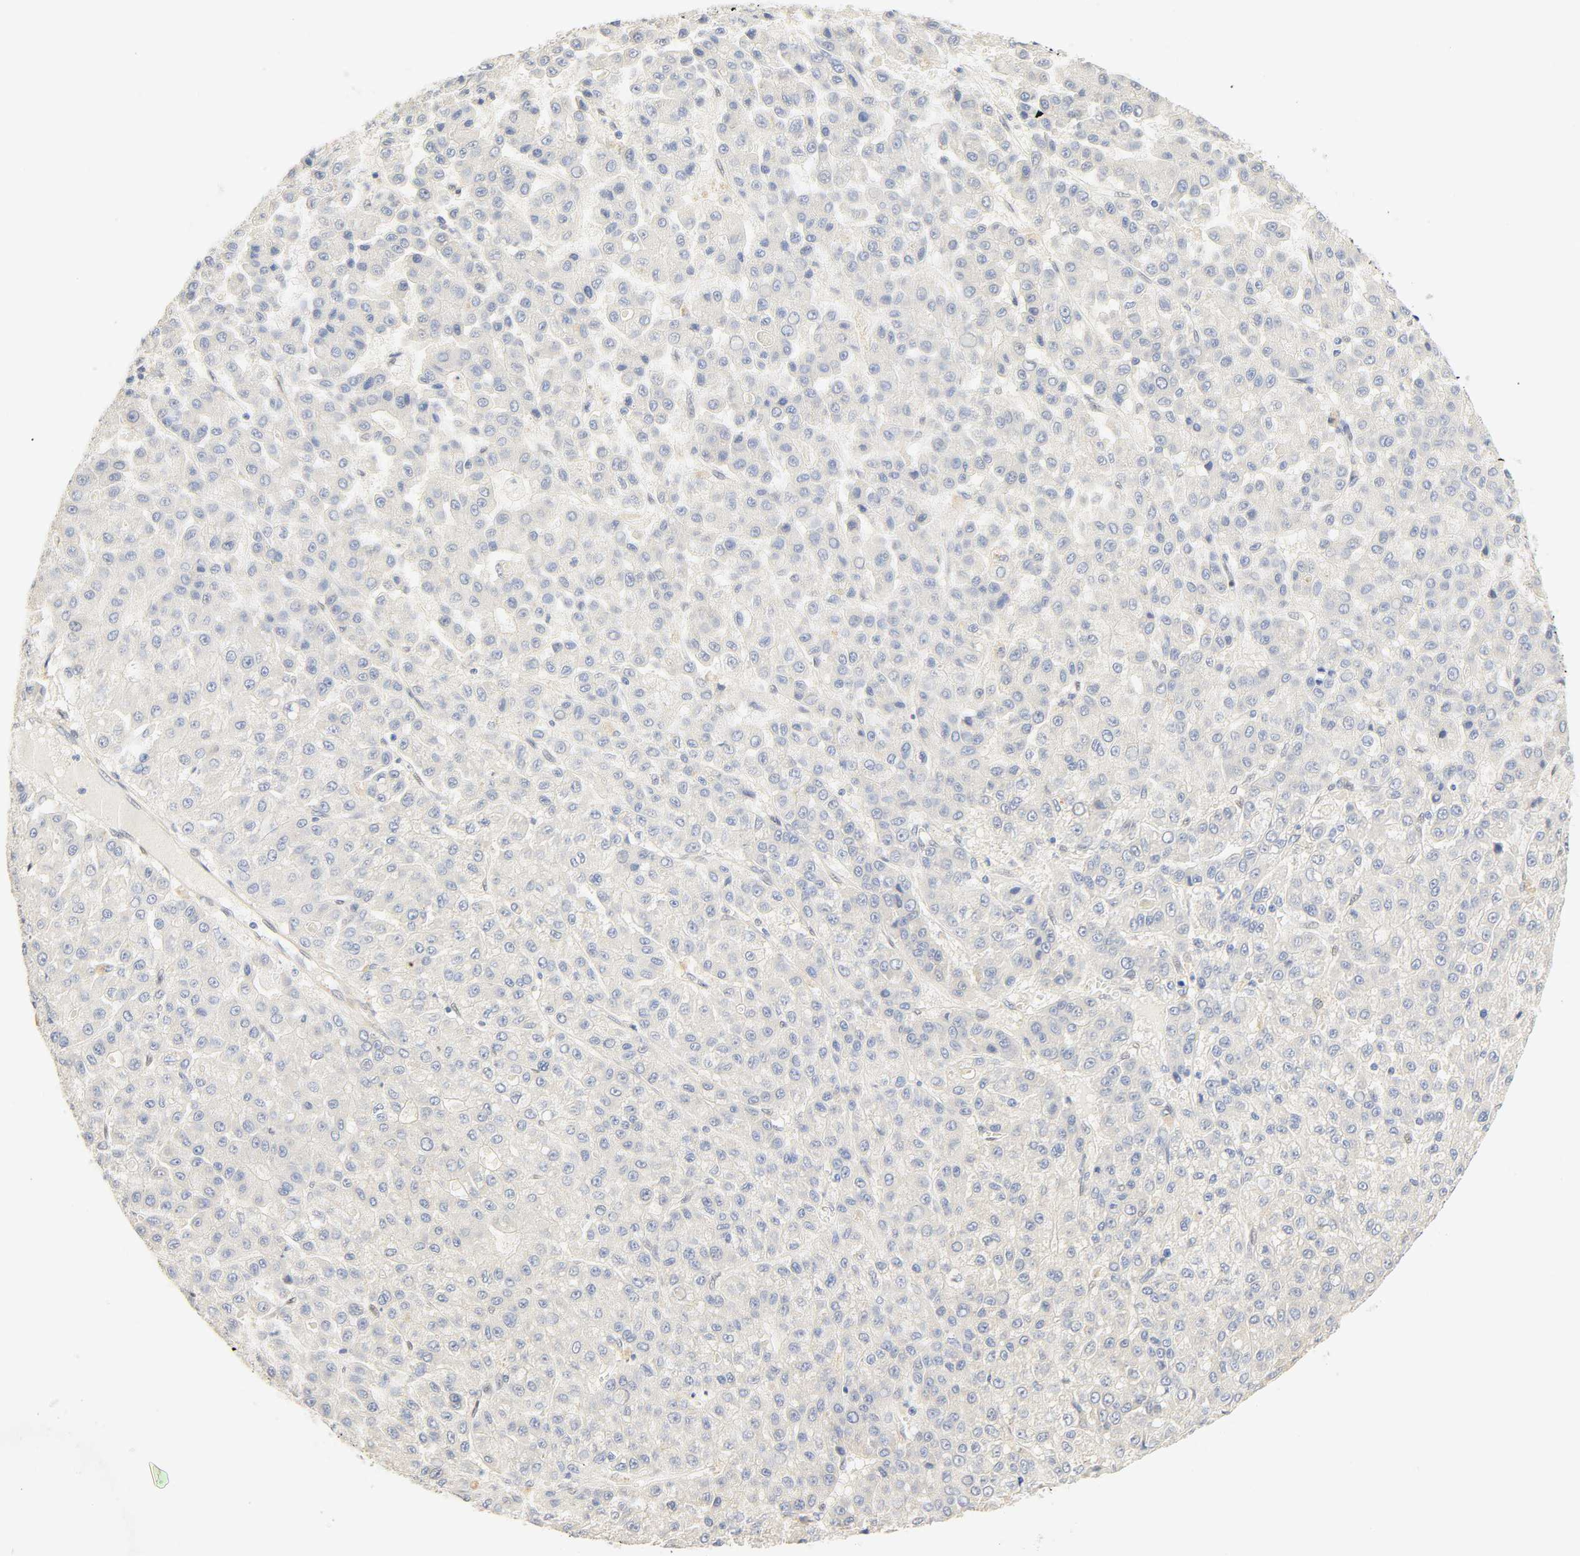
{"staining": {"intensity": "negative", "quantity": "none", "location": "none"}, "tissue": "liver cancer", "cell_type": "Tumor cells", "image_type": "cancer", "snomed": [{"axis": "morphology", "description": "Carcinoma, Hepatocellular, NOS"}, {"axis": "topography", "description": "Liver"}], "caption": "This is an immunohistochemistry image of liver cancer. There is no positivity in tumor cells.", "gene": "BORCS8-MEF2B", "patient": {"sex": "male", "age": 70}}